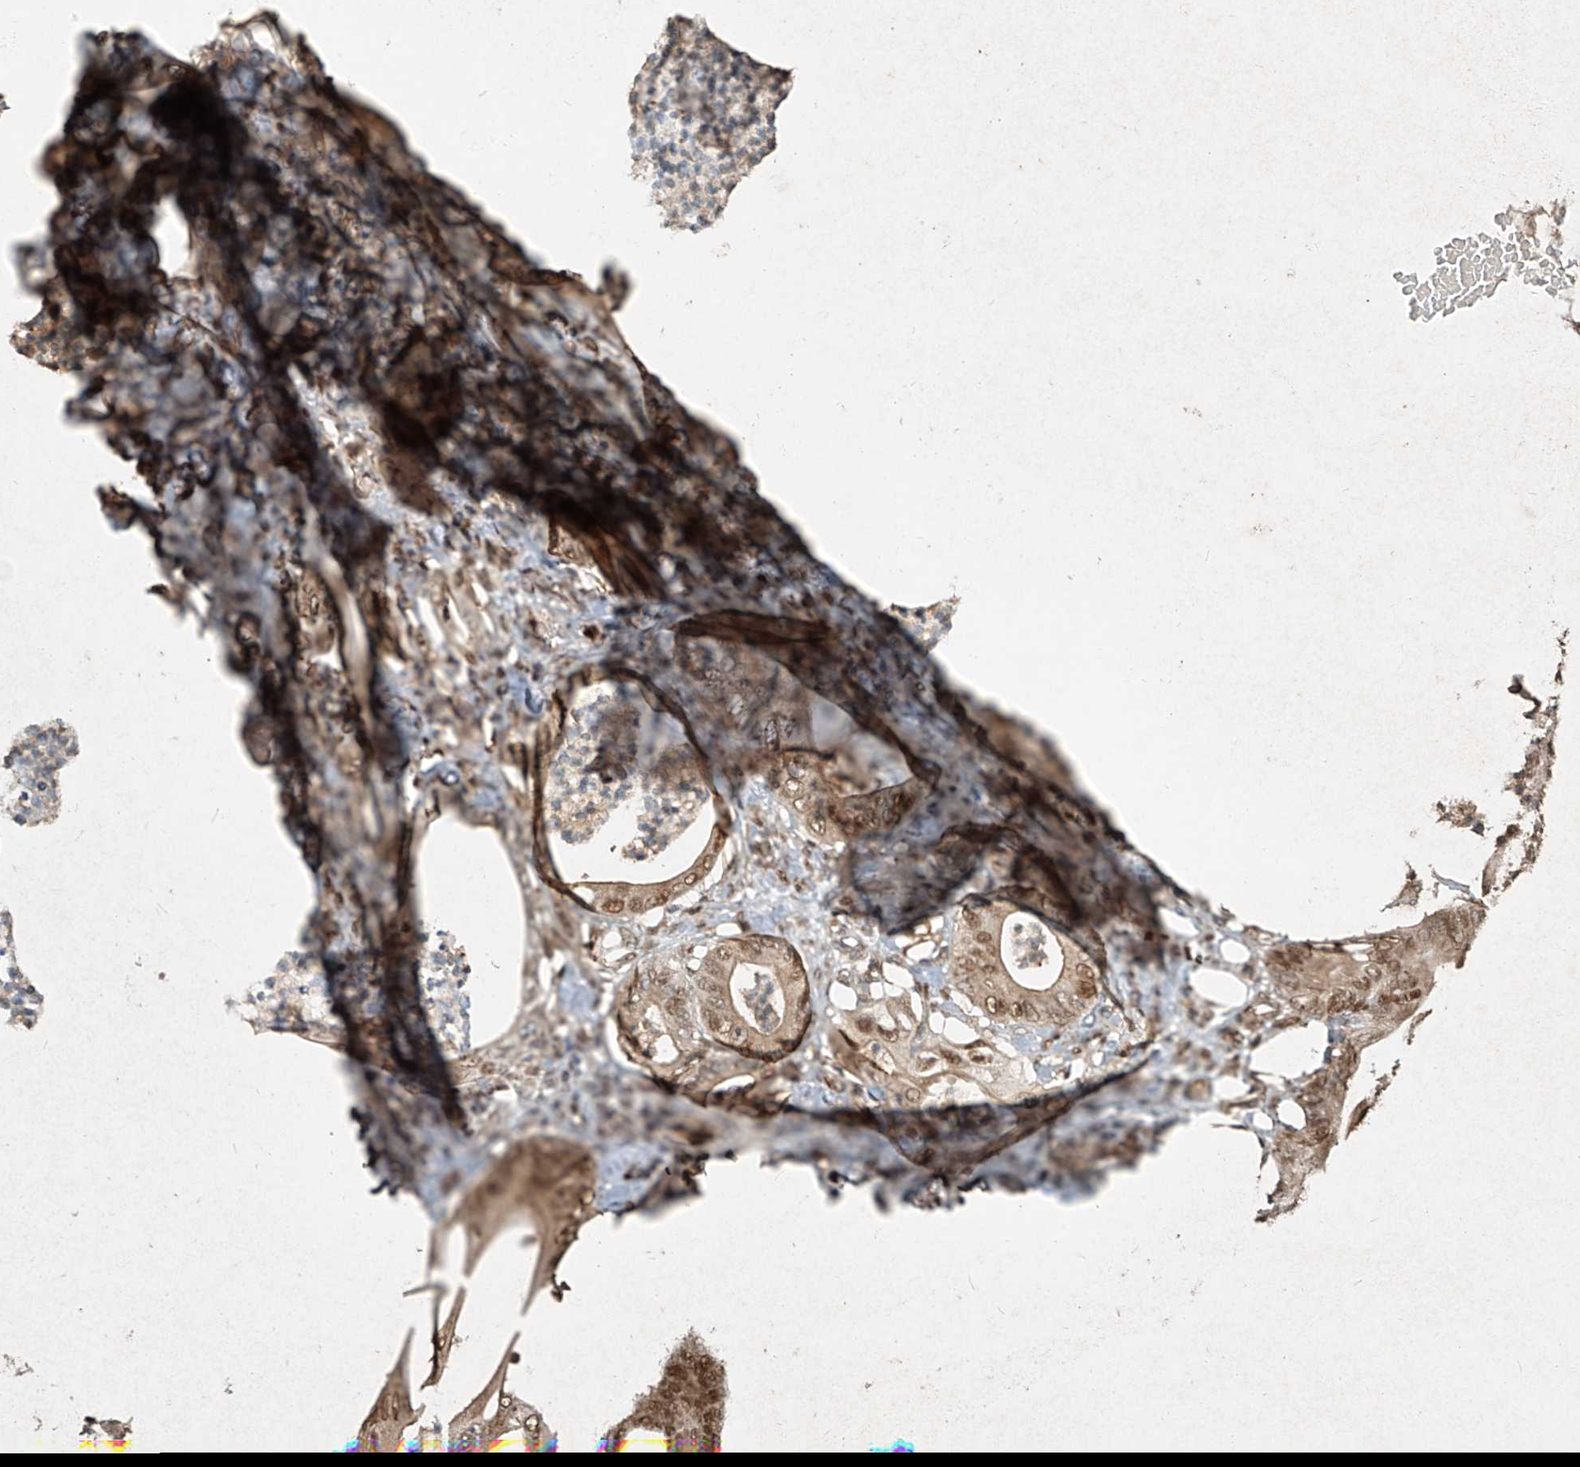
{"staining": {"intensity": "moderate", "quantity": ">75%", "location": "cytoplasmic/membranous,nuclear"}, "tissue": "stomach cancer", "cell_type": "Tumor cells", "image_type": "cancer", "snomed": [{"axis": "morphology", "description": "Adenocarcinoma, NOS"}, {"axis": "topography", "description": "Stomach"}], "caption": "Tumor cells demonstrate moderate cytoplasmic/membranous and nuclear staining in approximately >75% of cells in stomach cancer.", "gene": "RMND1", "patient": {"sex": "female", "age": 73}}